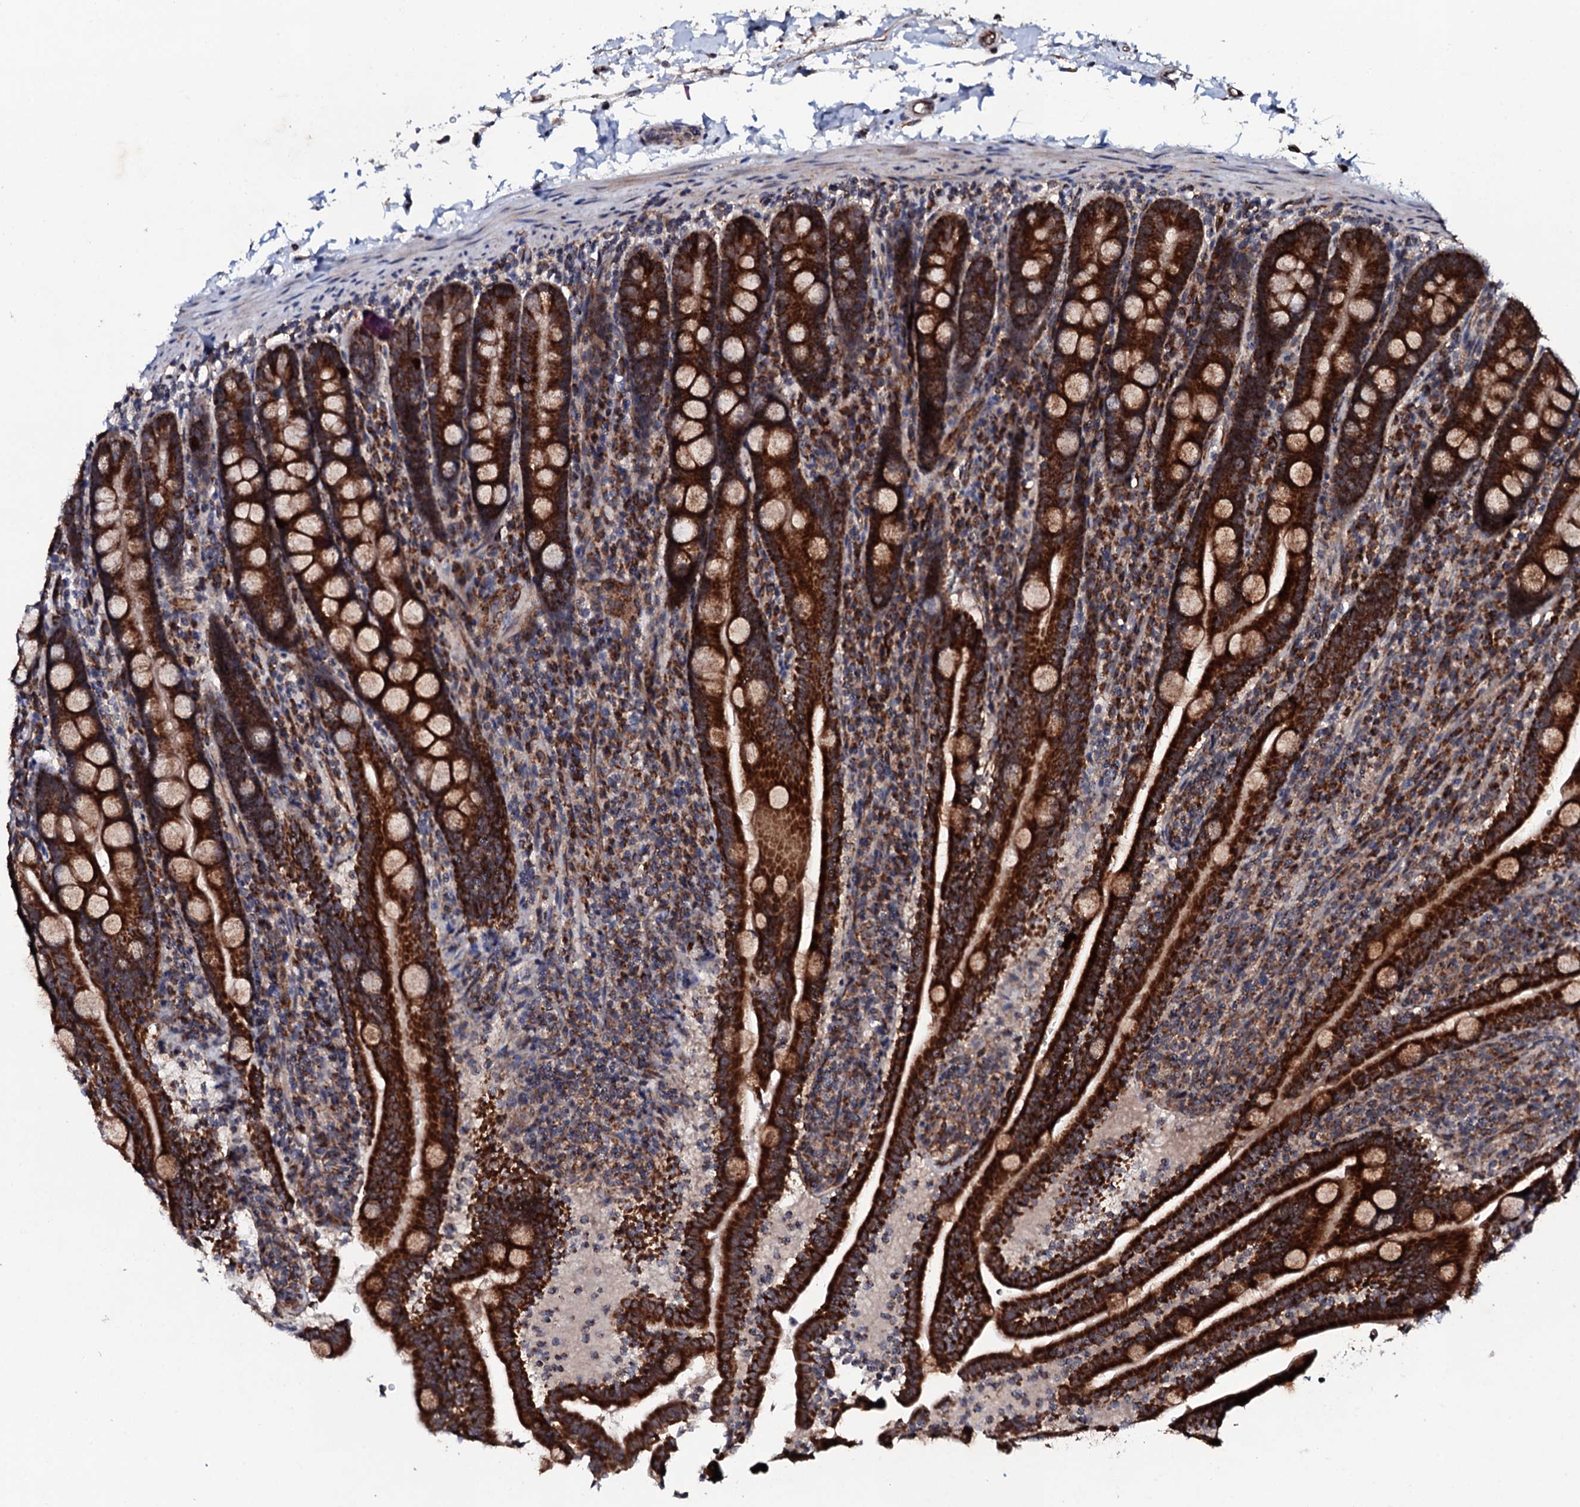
{"staining": {"intensity": "strong", "quantity": ">75%", "location": "cytoplasmic/membranous"}, "tissue": "duodenum", "cell_type": "Glandular cells", "image_type": "normal", "snomed": [{"axis": "morphology", "description": "Normal tissue, NOS"}, {"axis": "topography", "description": "Duodenum"}], "caption": "A brown stain highlights strong cytoplasmic/membranous positivity of a protein in glandular cells of unremarkable duodenum.", "gene": "MTIF3", "patient": {"sex": "male", "age": 35}}